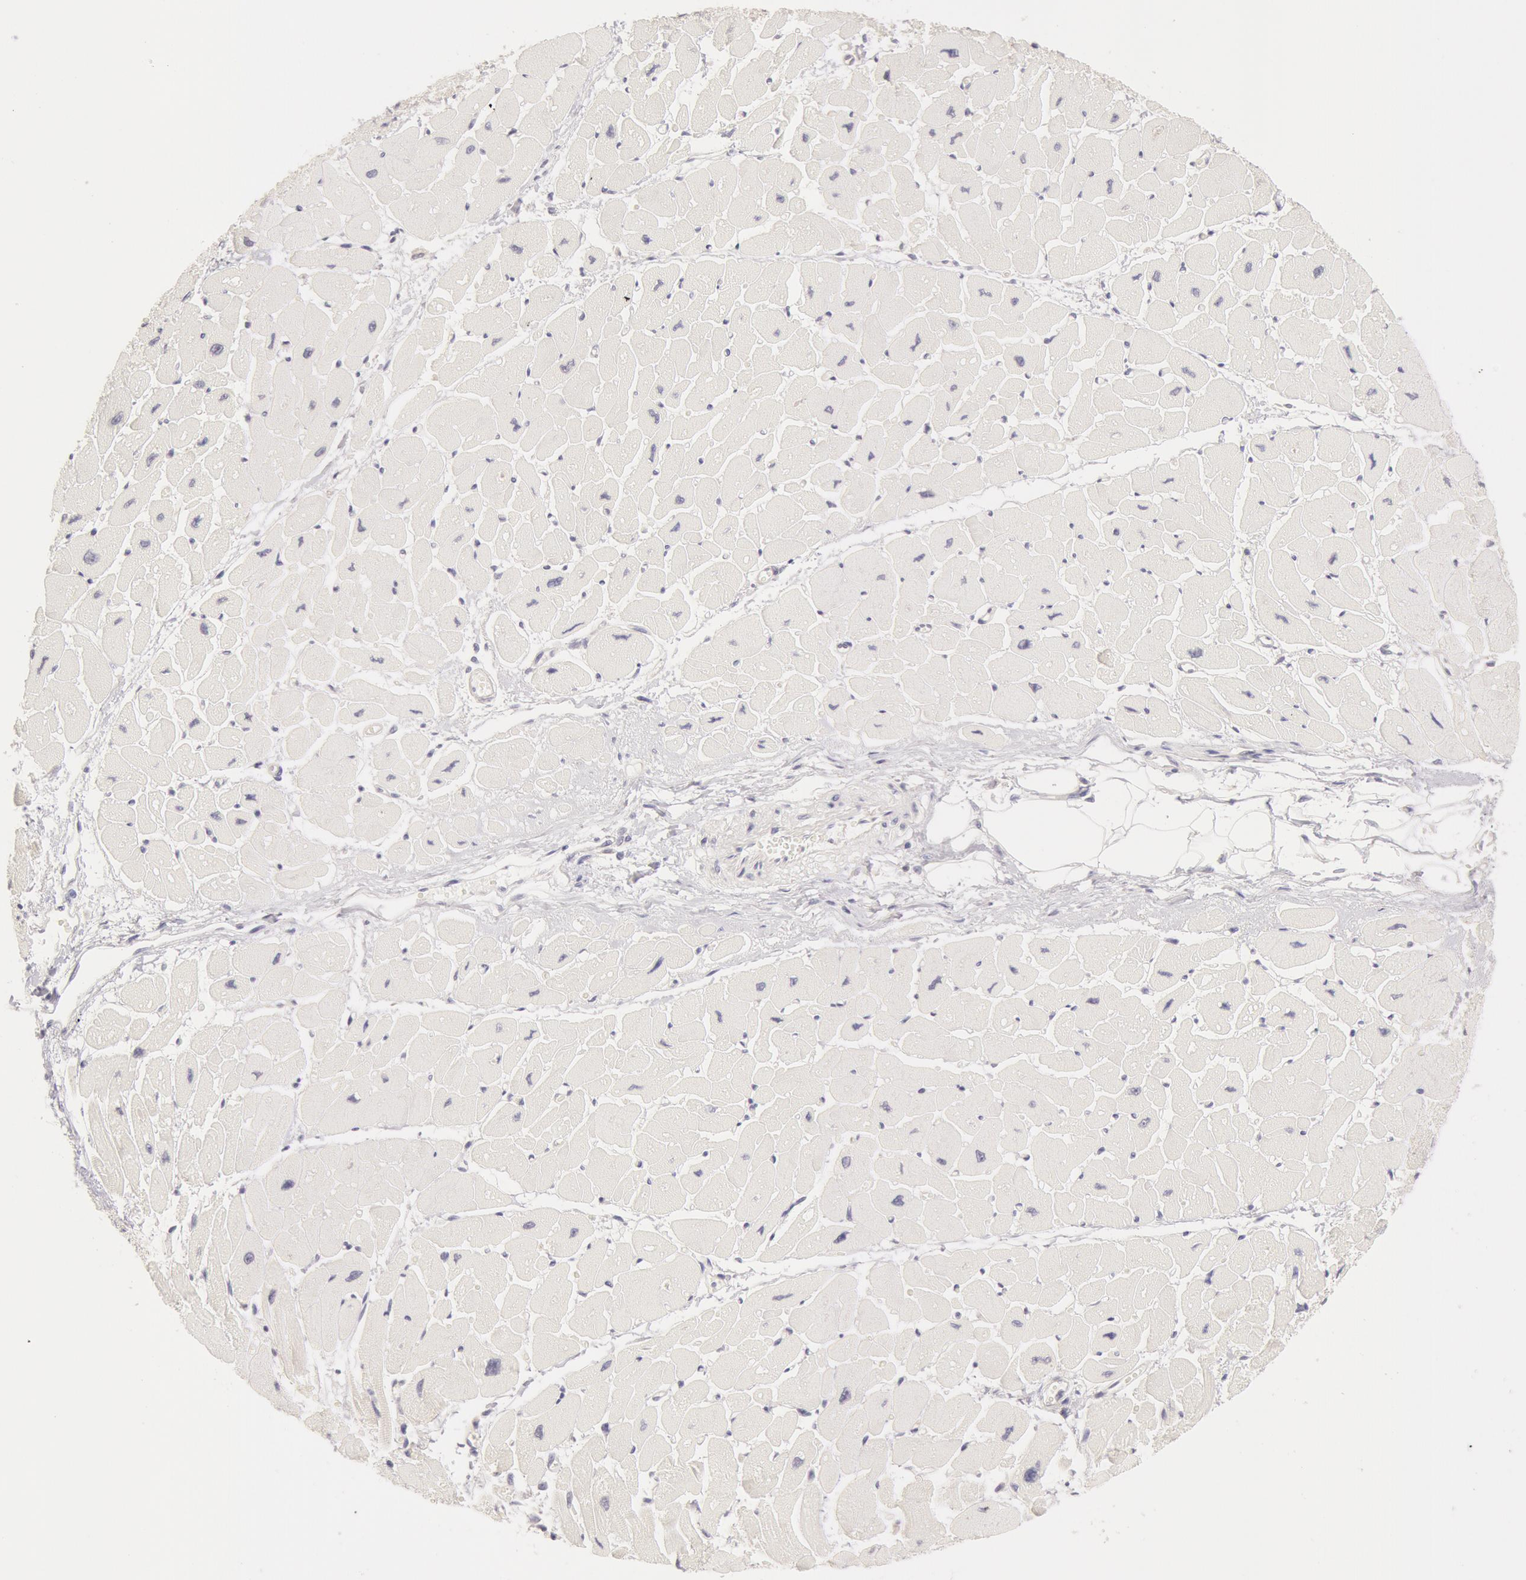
{"staining": {"intensity": "negative", "quantity": "none", "location": "none"}, "tissue": "heart muscle", "cell_type": "Cardiomyocytes", "image_type": "normal", "snomed": [{"axis": "morphology", "description": "Normal tissue, NOS"}, {"axis": "topography", "description": "Heart"}], "caption": "The IHC photomicrograph has no significant staining in cardiomyocytes of heart muscle.", "gene": "ZNF597", "patient": {"sex": "female", "age": 54}}